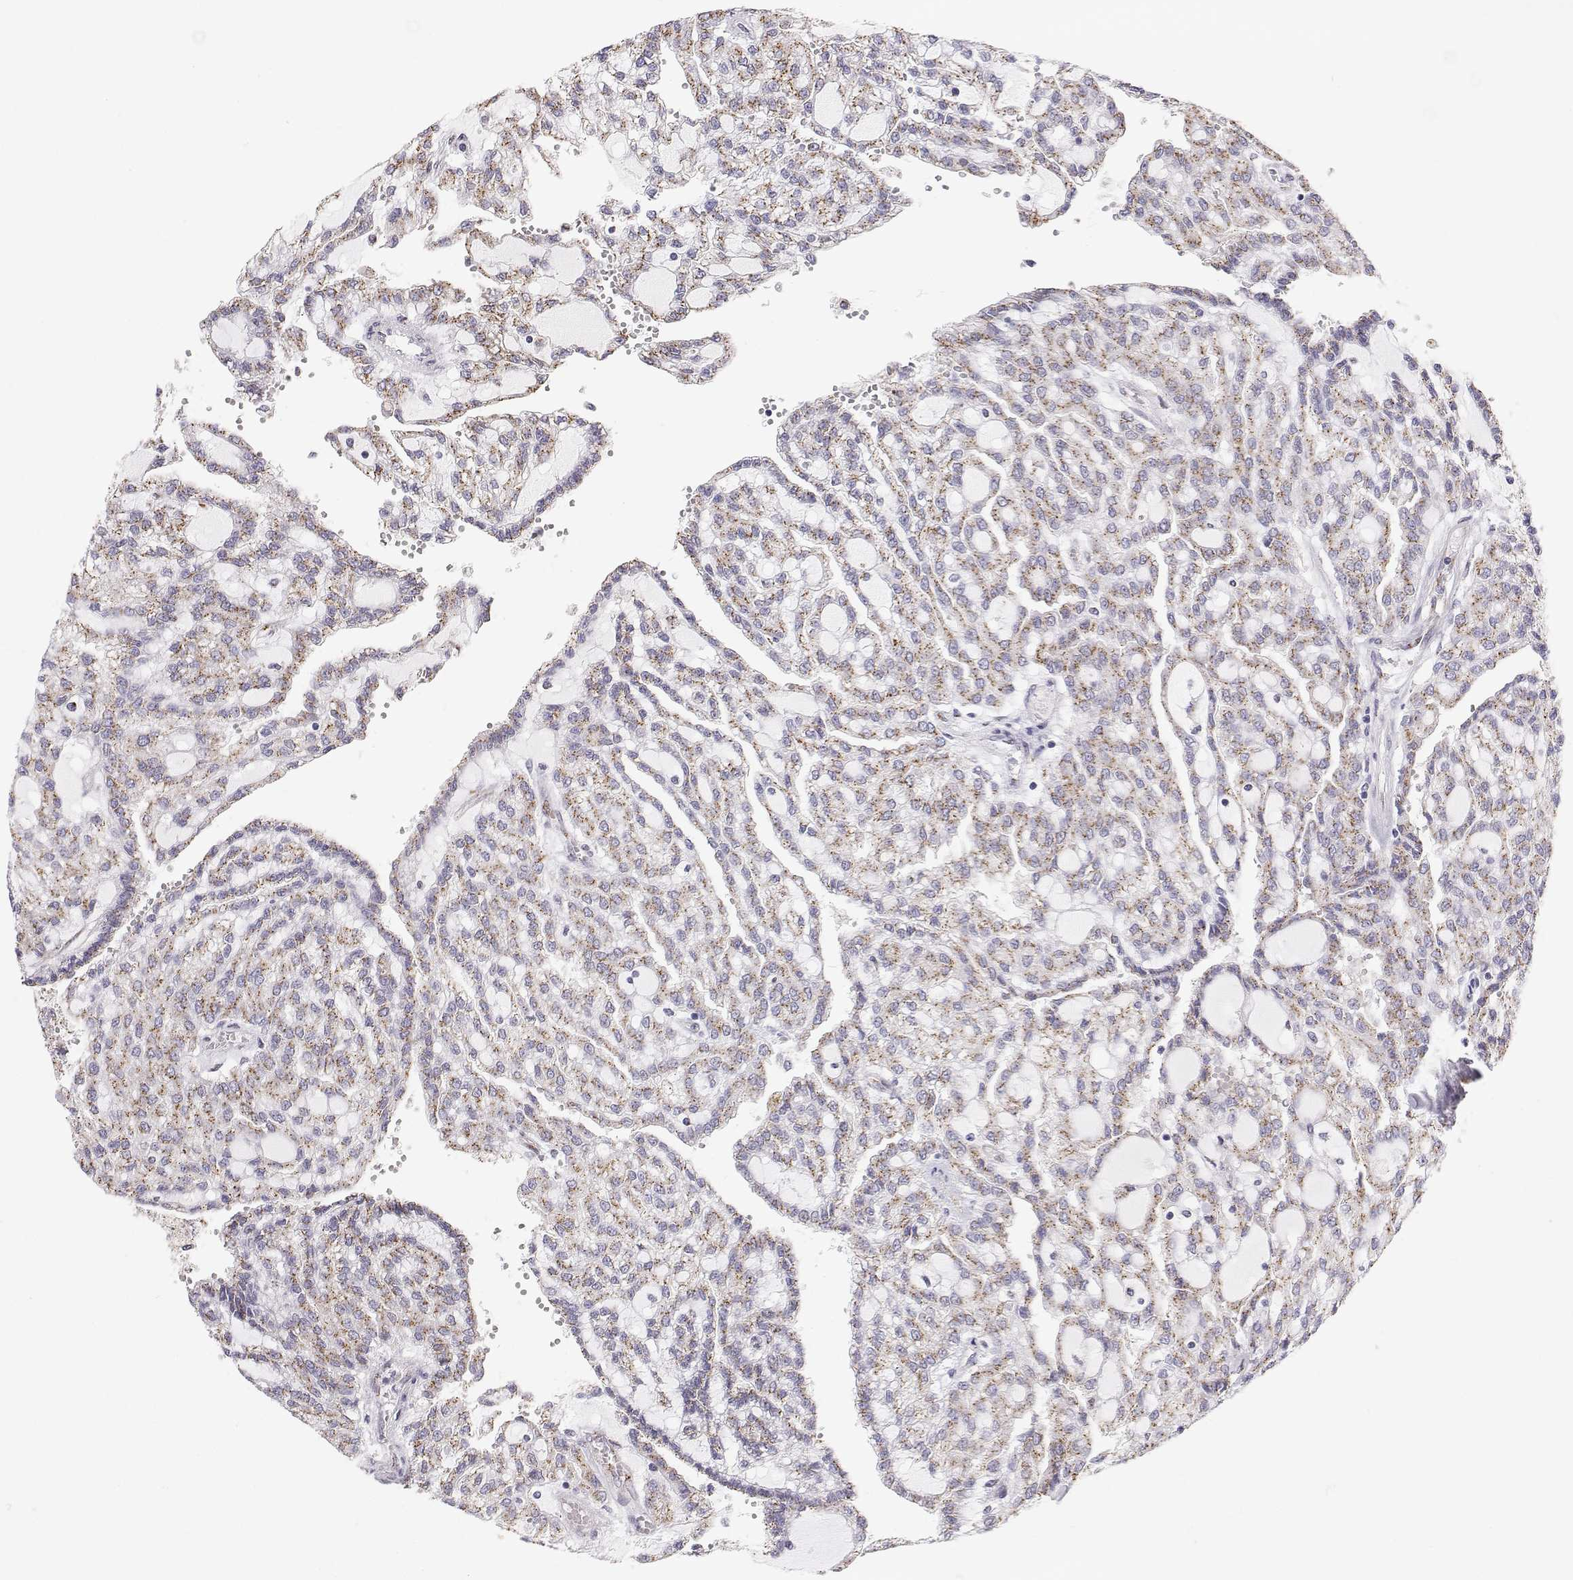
{"staining": {"intensity": "moderate", "quantity": "25%-75%", "location": "cytoplasmic/membranous"}, "tissue": "renal cancer", "cell_type": "Tumor cells", "image_type": "cancer", "snomed": [{"axis": "morphology", "description": "Adenocarcinoma, NOS"}, {"axis": "topography", "description": "Kidney"}], "caption": "Immunohistochemical staining of renal cancer shows moderate cytoplasmic/membranous protein positivity in approximately 25%-75% of tumor cells. Nuclei are stained in blue.", "gene": "STARD13", "patient": {"sex": "male", "age": 63}}